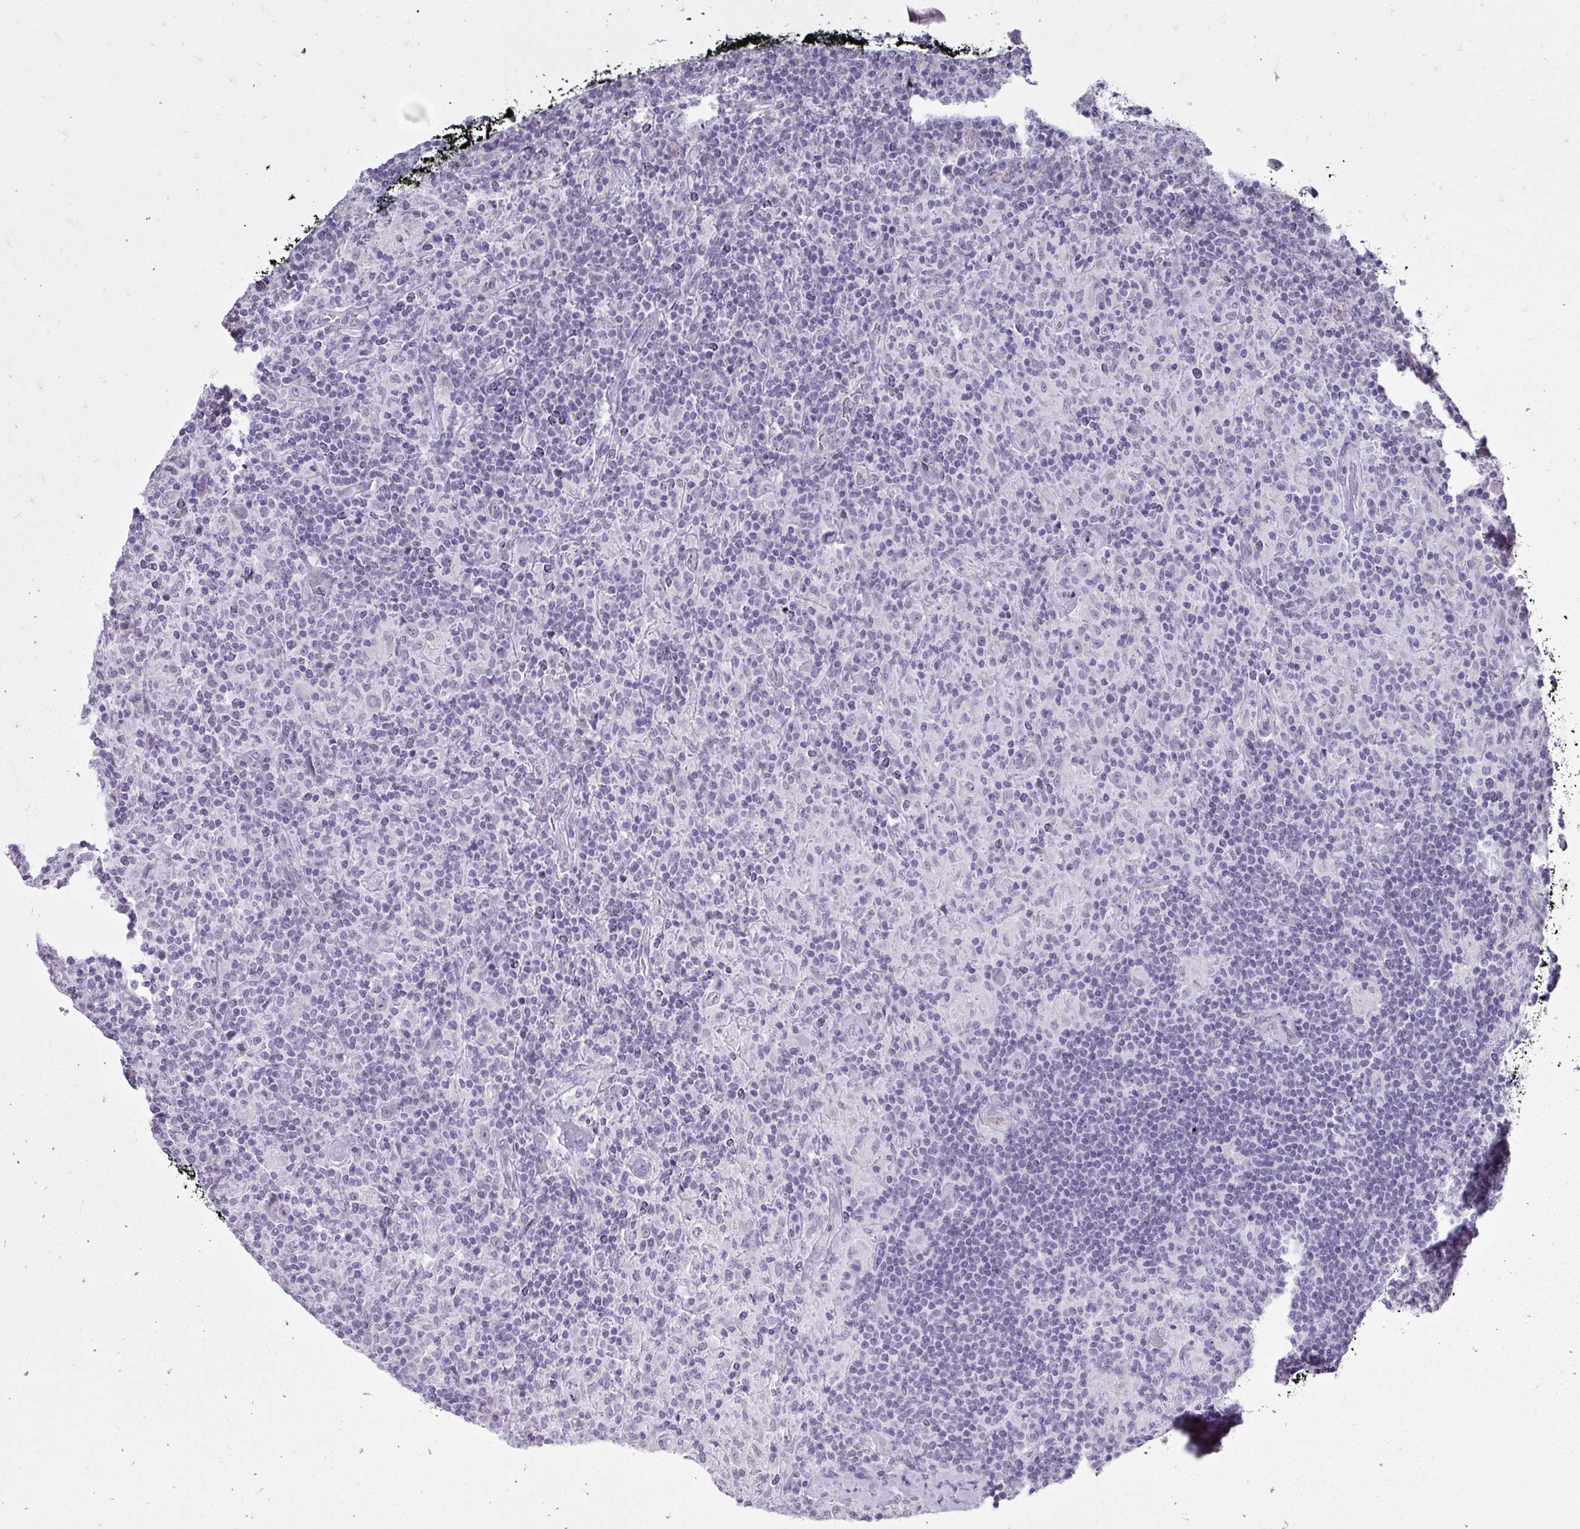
{"staining": {"intensity": "negative", "quantity": "none", "location": "none"}, "tissue": "lymphoma", "cell_type": "Tumor cells", "image_type": "cancer", "snomed": [{"axis": "morphology", "description": "Hodgkin's disease, NOS"}, {"axis": "topography", "description": "Lymph node"}], "caption": "Immunohistochemical staining of lymphoma reveals no significant staining in tumor cells.", "gene": "NPPA", "patient": {"sex": "male", "age": 70}}